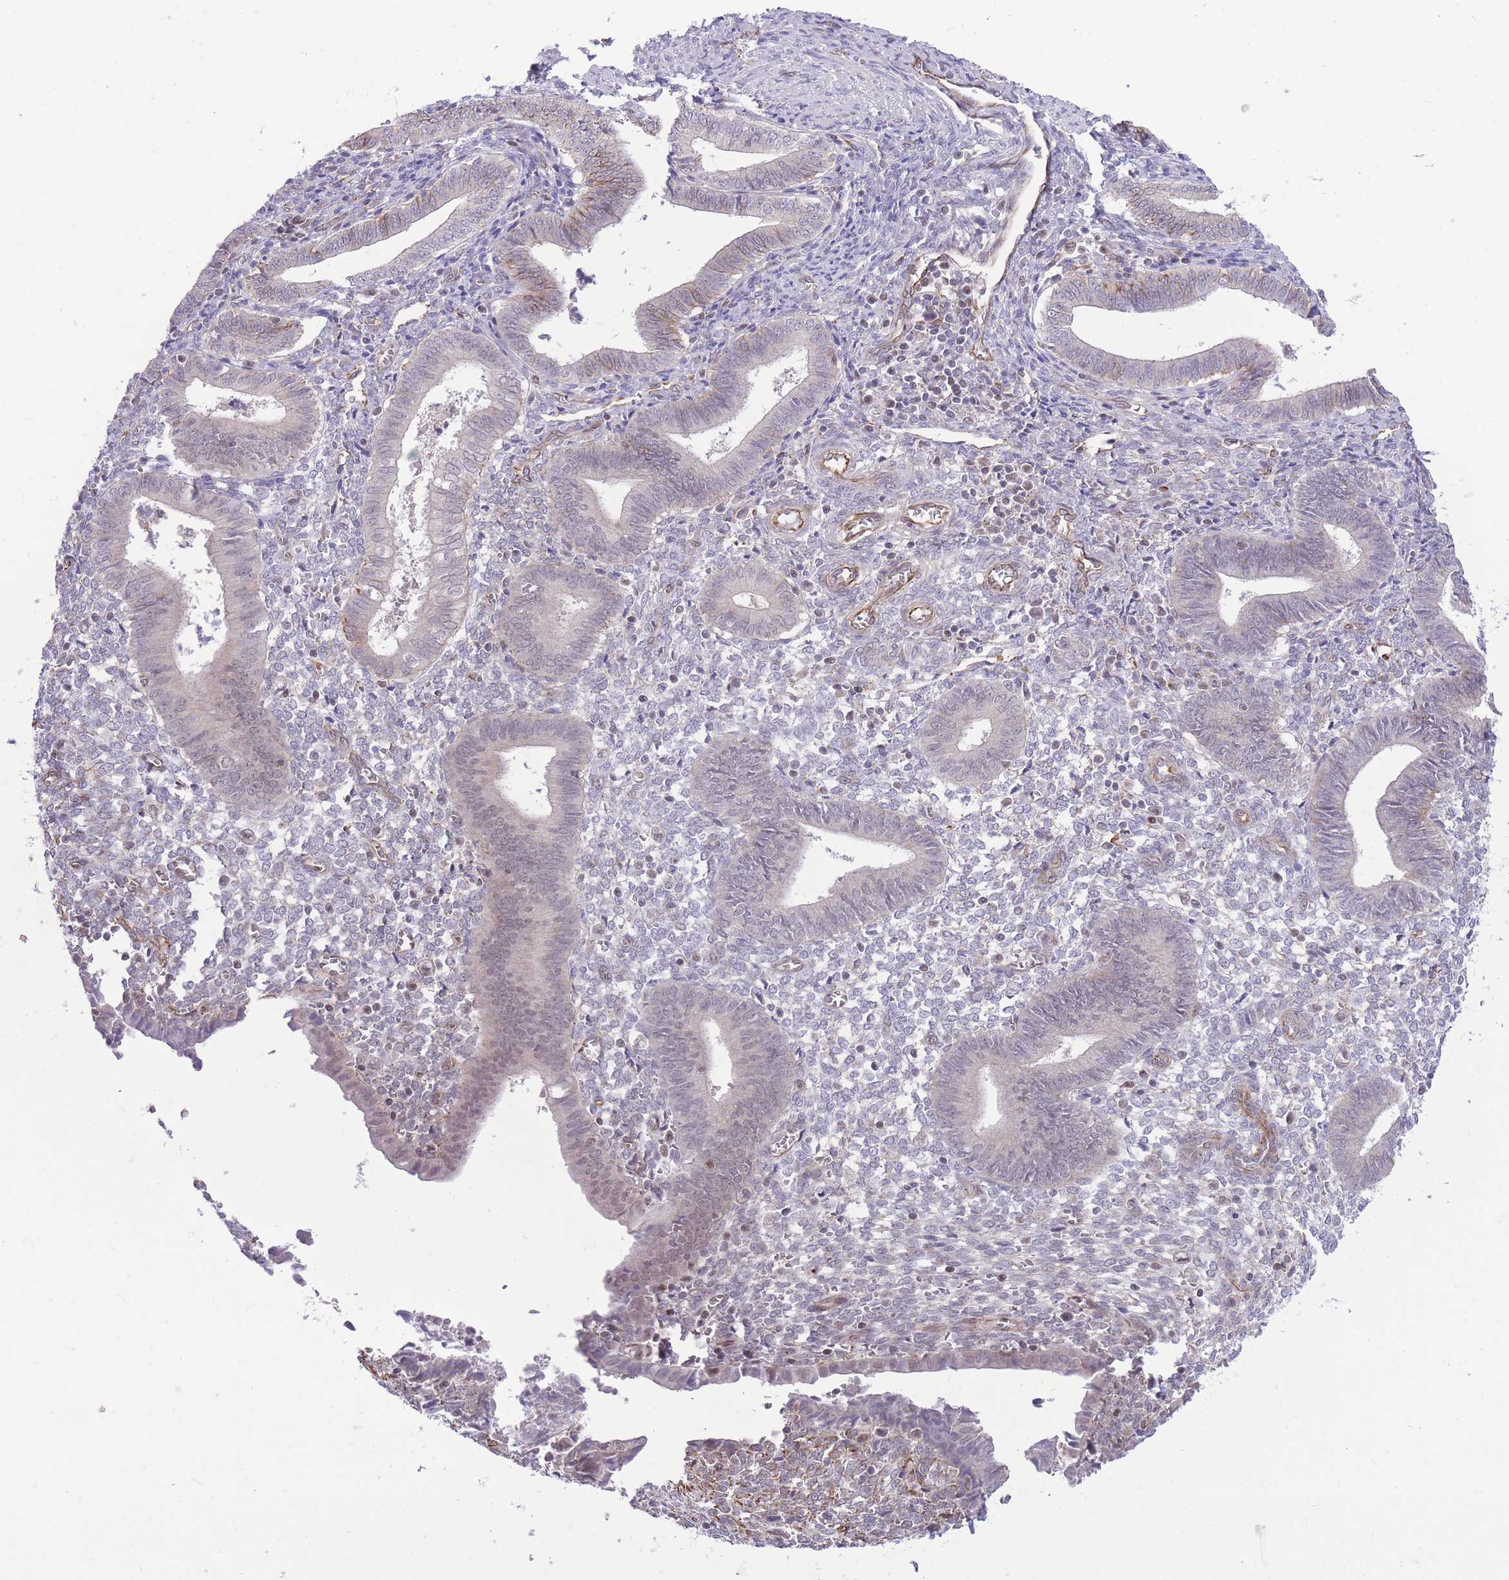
{"staining": {"intensity": "negative", "quantity": "none", "location": "none"}, "tissue": "endometrium", "cell_type": "Cells in endometrial stroma", "image_type": "normal", "snomed": [{"axis": "morphology", "description": "Normal tissue, NOS"}, {"axis": "topography", "description": "Other"}, {"axis": "topography", "description": "Endometrium"}], "caption": "Immunohistochemistry of benign human endometrium displays no positivity in cells in endometrial stroma. (Stains: DAB (3,3'-diaminobenzidine) immunohistochemistry (IHC) with hematoxylin counter stain, Microscopy: brightfield microscopy at high magnification).", "gene": "ELL", "patient": {"sex": "female", "age": 44}}